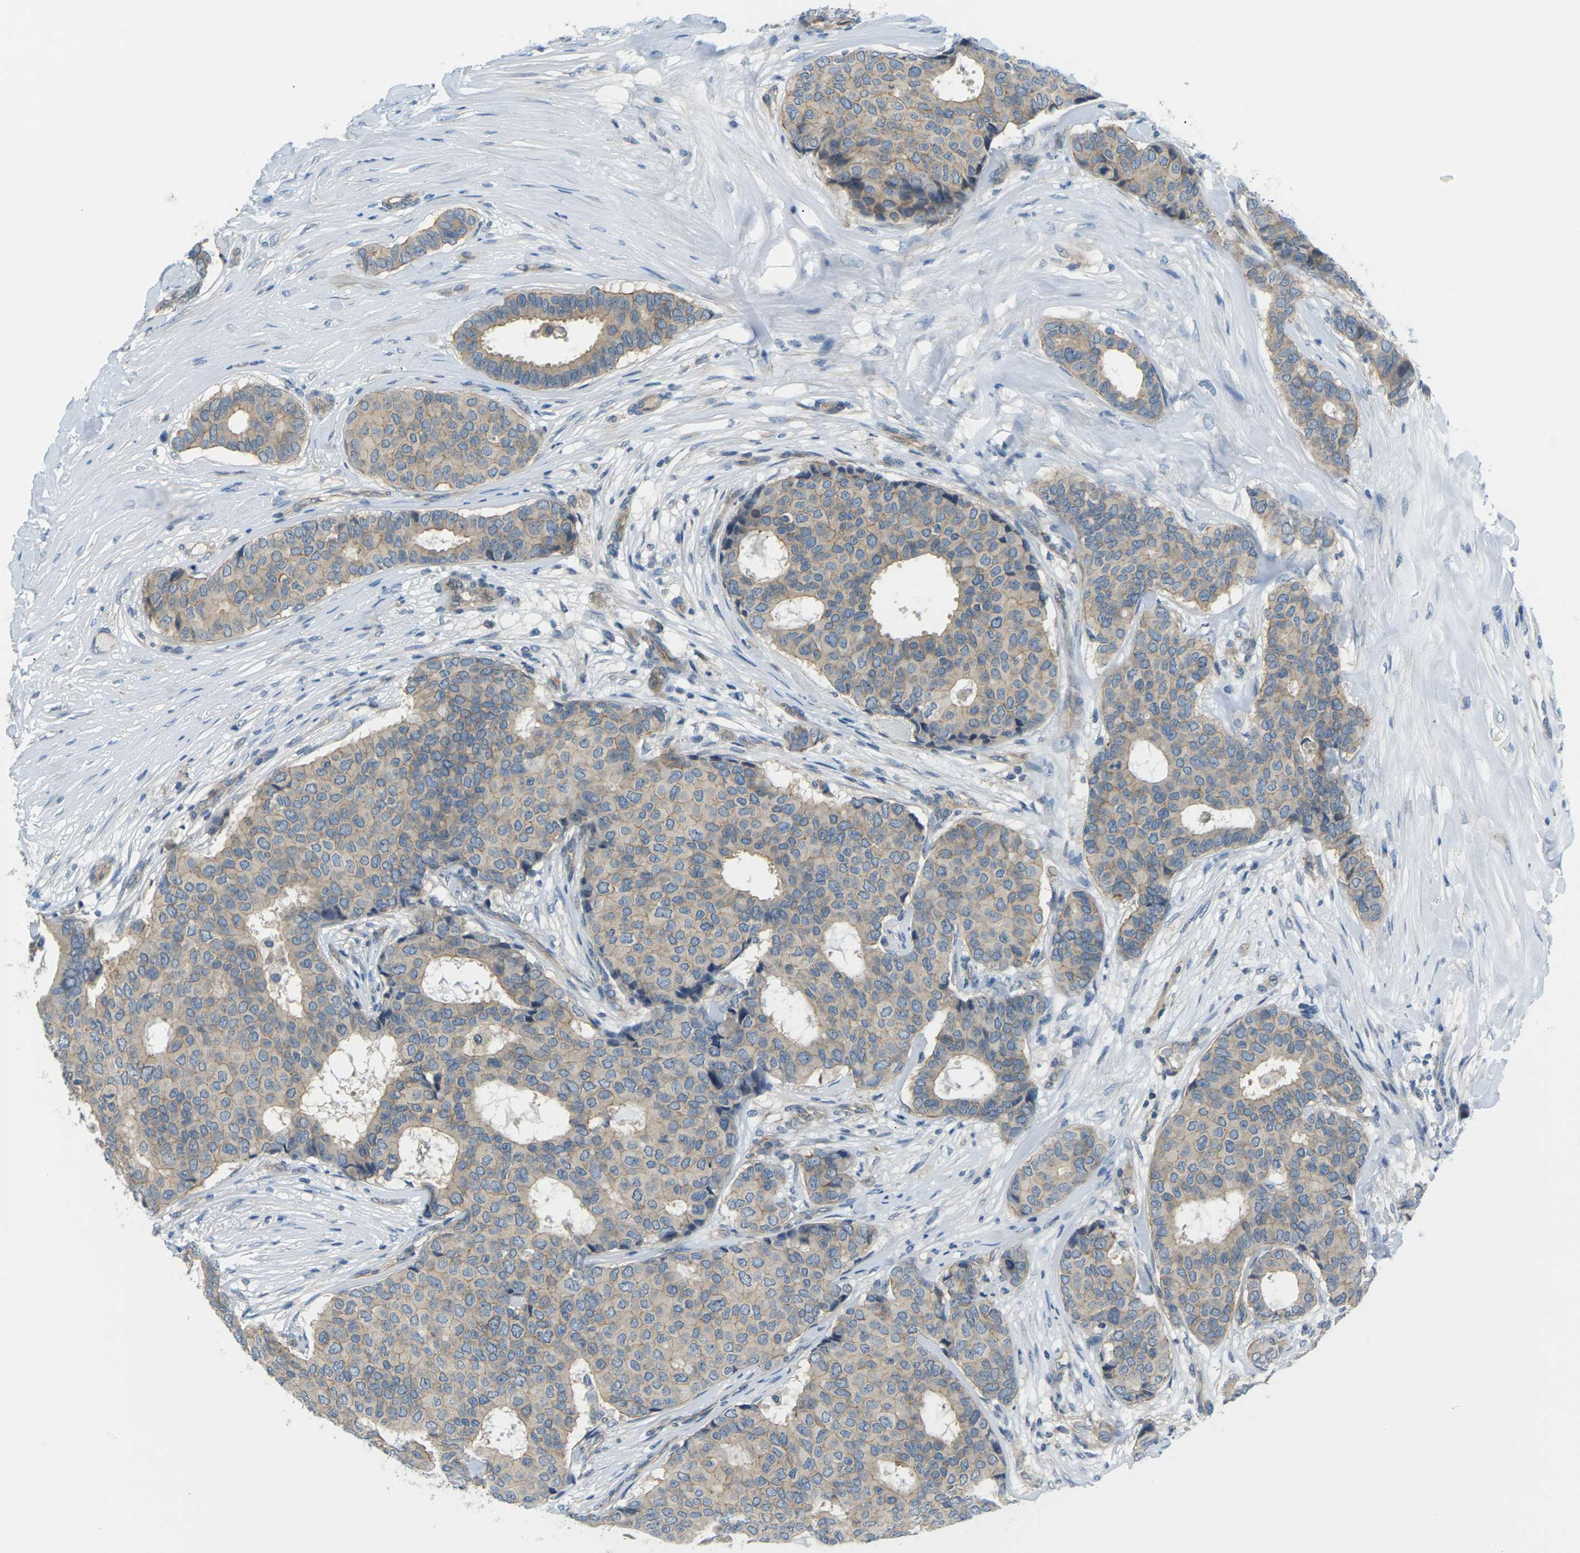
{"staining": {"intensity": "weak", "quantity": ">75%", "location": "cytoplasmic/membranous"}, "tissue": "breast cancer", "cell_type": "Tumor cells", "image_type": "cancer", "snomed": [{"axis": "morphology", "description": "Duct carcinoma"}, {"axis": "topography", "description": "Breast"}], "caption": "The immunohistochemical stain labels weak cytoplasmic/membranous positivity in tumor cells of invasive ductal carcinoma (breast) tissue.", "gene": "SLC13A3", "patient": {"sex": "female", "age": 75}}